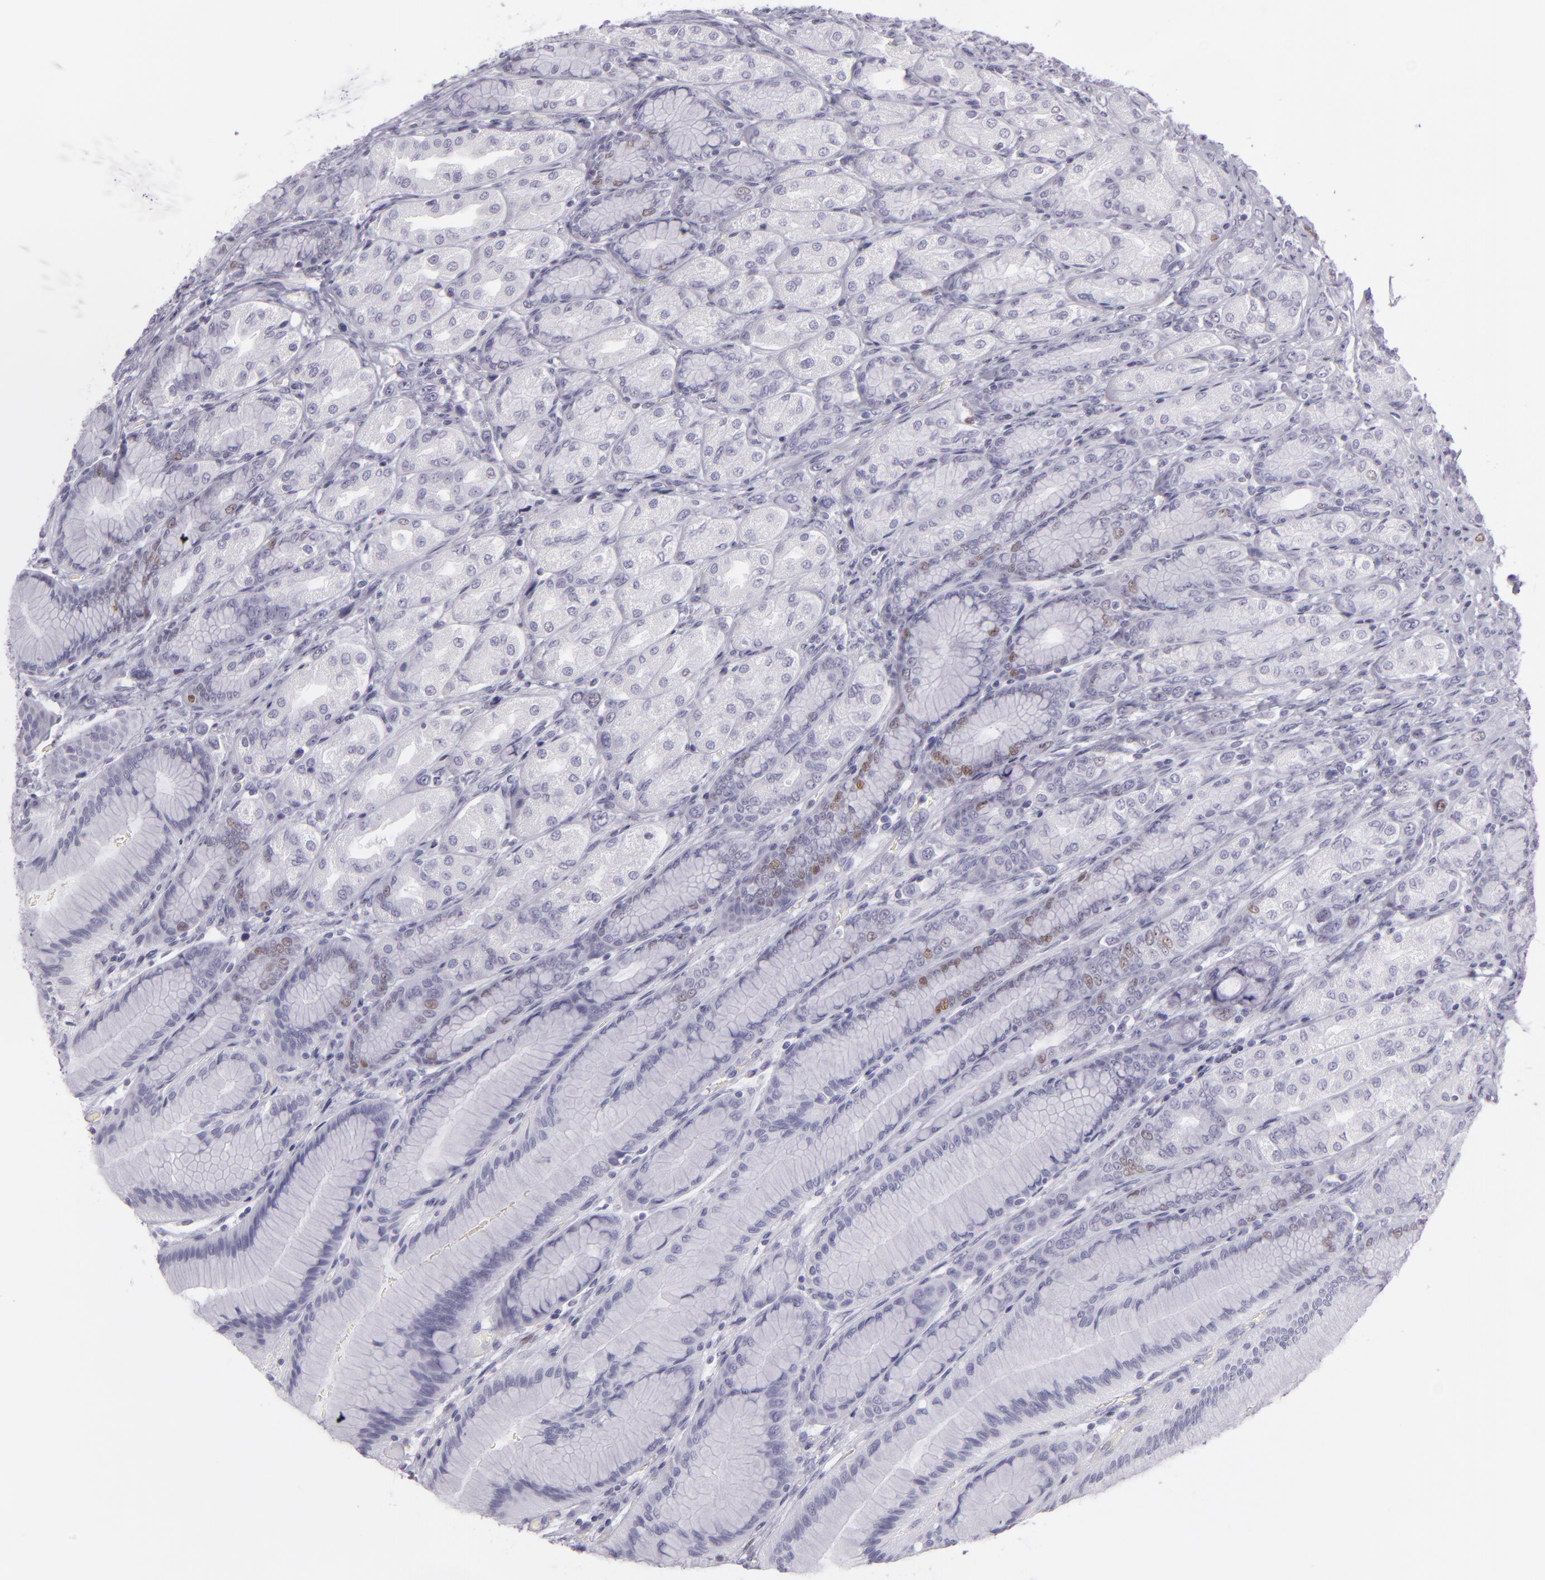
{"staining": {"intensity": "weak", "quantity": "<25%", "location": "nuclear"}, "tissue": "stomach", "cell_type": "Glandular cells", "image_type": "normal", "snomed": [{"axis": "morphology", "description": "Normal tissue, NOS"}, {"axis": "morphology", "description": "Adenocarcinoma, NOS"}, {"axis": "topography", "description": "Stomach"}, {"axis": "topography", "description": "Stomach, lower"}], "caption": "Histopathology image shows no significant protein positivity in glandular cells of unremarkable stomach.", "gene": "MCM3", "patient": {"sex": "female", "age": 65}}